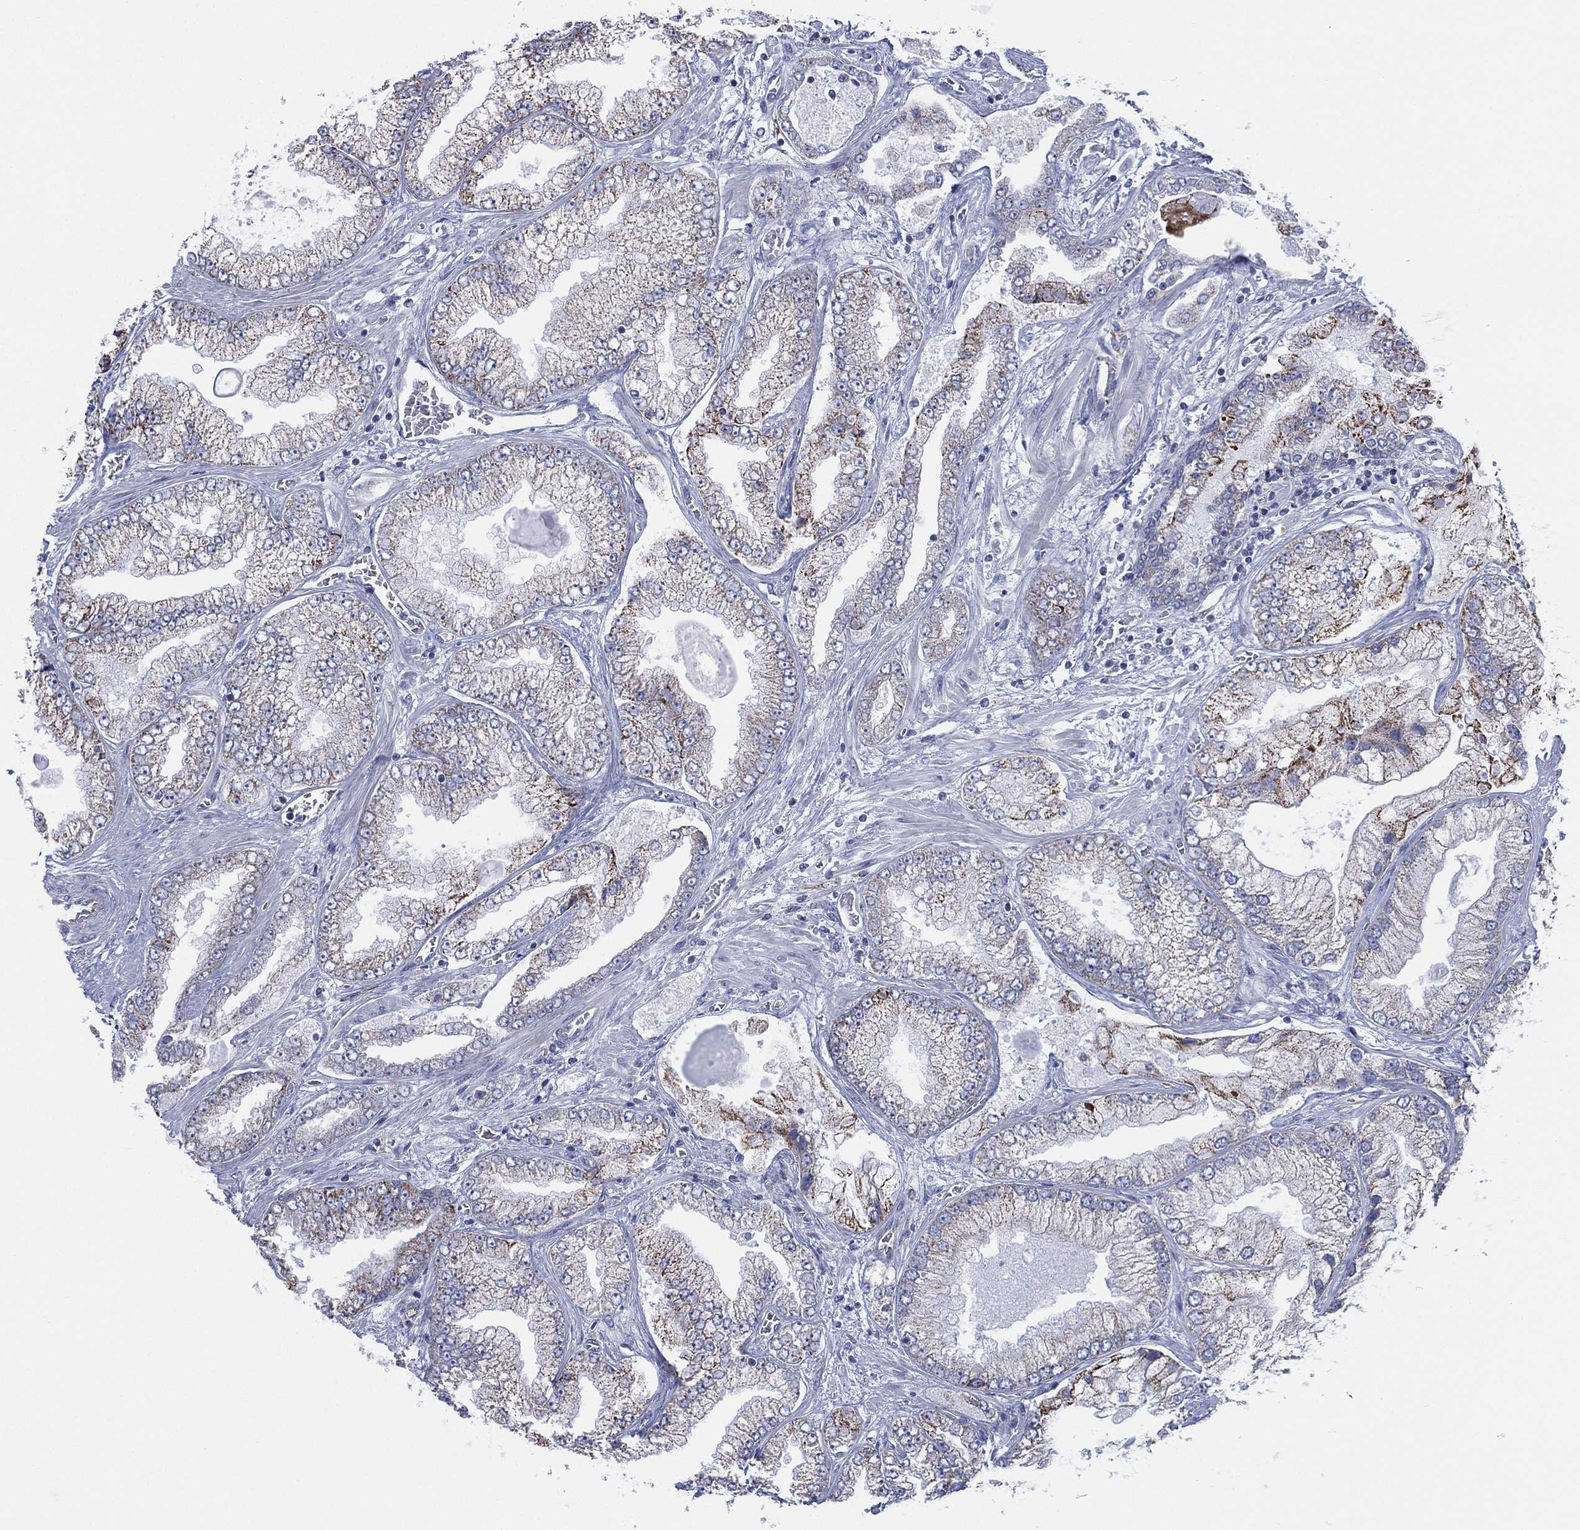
{"staining": {"intensity": "strong", "quantity": "<25%", "location": "cytoplasmic/membranous"}, "tissue": "prostate cancer", "cell_type": "Tumor cells", "image_type": "cancer", "snomed": [{"axis": "morphology", "description": "Adenocarcinoma, Low grade"}, {"axis": "topography", "description": "Prostate"}], "caption": "Tumor cells reveal medium levels of strong cytoplasmic/membranous staining in about <25% of cells in human adenocarcinoma (low-grade) (prostate). Nuclei are stained in blue.", "gene": "INA", "patient": {"sex": "male", "age": 57}}